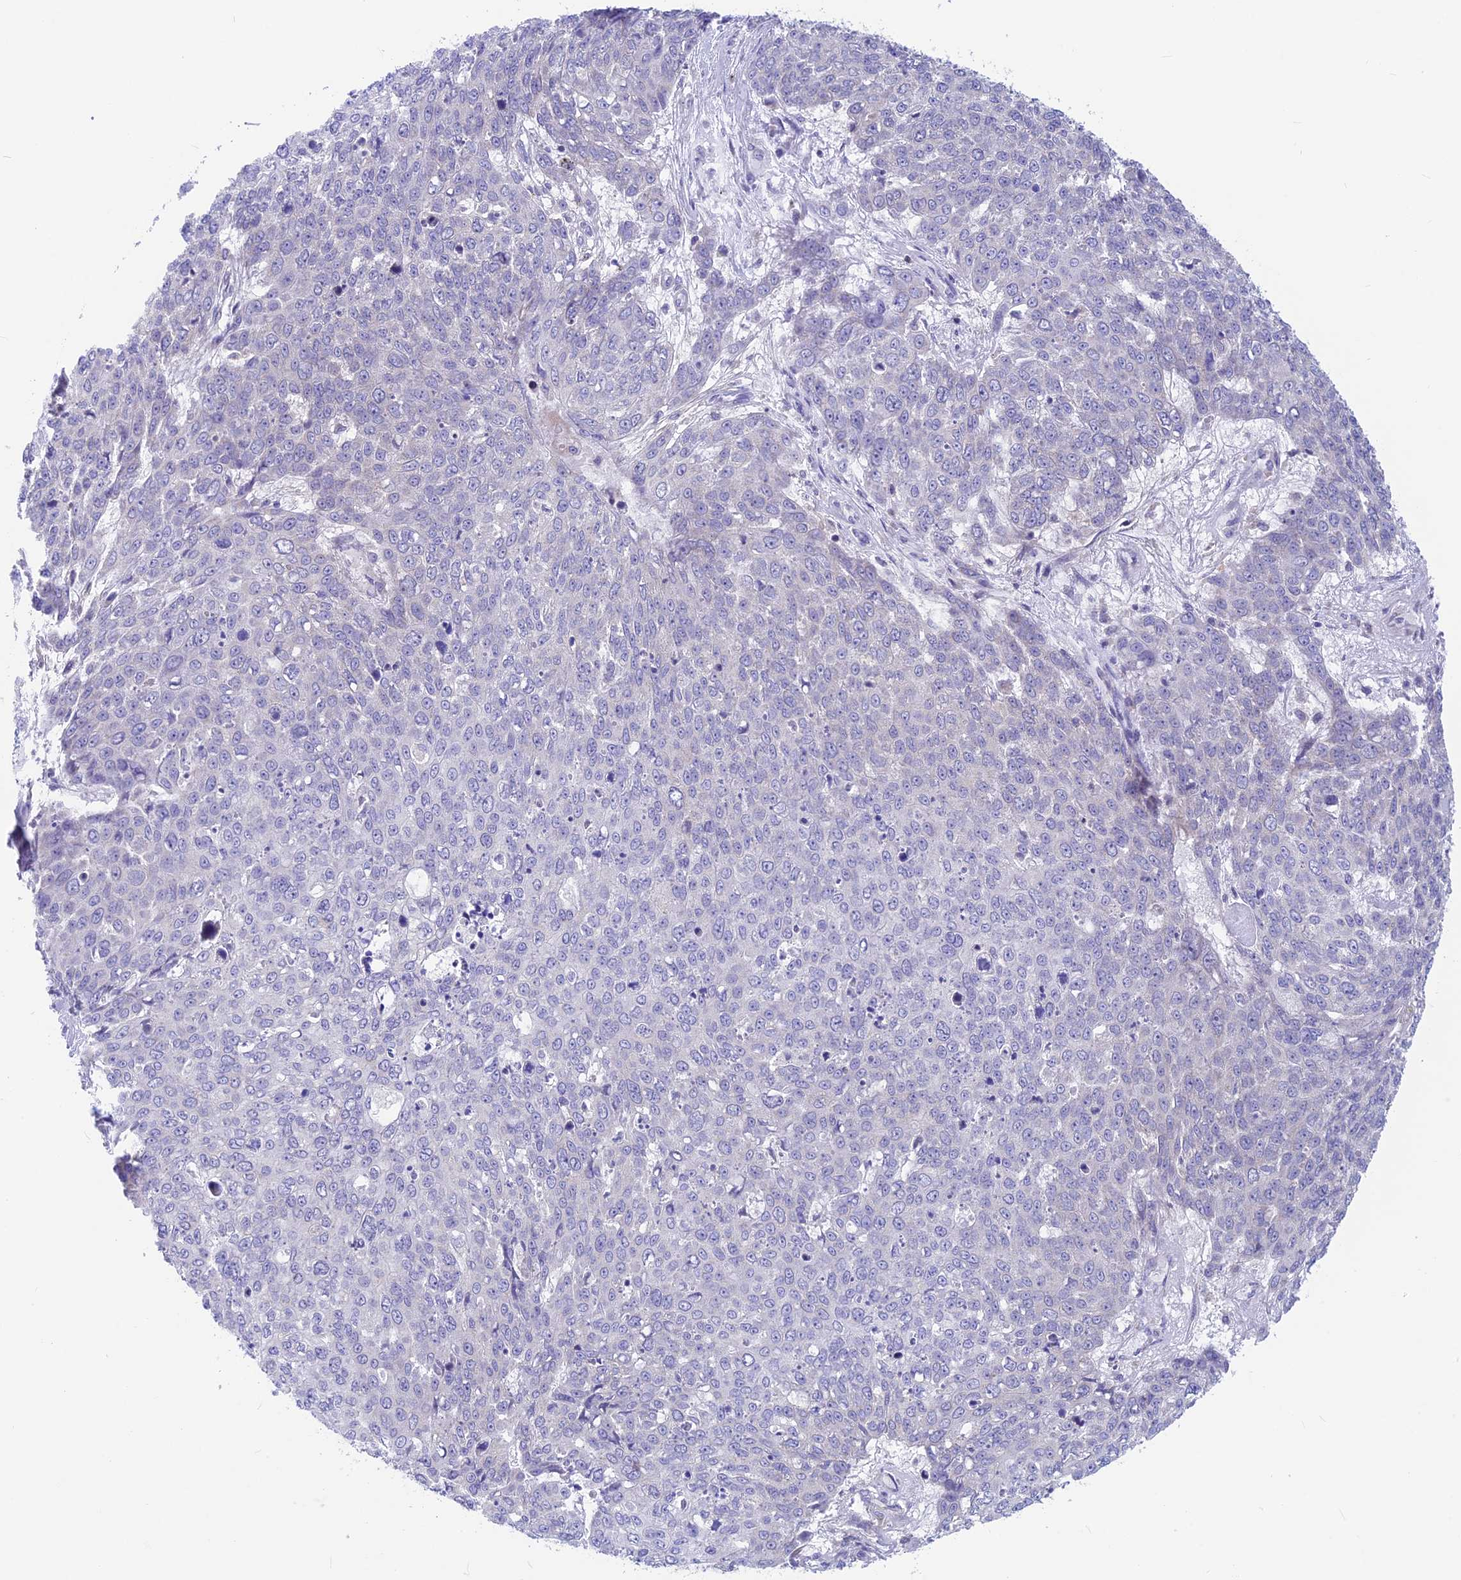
{"staining": {"intensity": "negative", "quantity": "none", "location": "none"}, "tissue": "skin cancer", "cell_type": "Tumor cells", "image_type": "cancer", "snomed": [{"axis": "morphology", "description": "Squamous cell carcinoma, NOS"}, {"axis": "topography", "description": "Skin"}], "caption": "Protein analysis of skin cancer demonstrates no significant expression in tumor cells.", "gene": "PLAC9", "patient": {"sex": "male", "age": 71}}